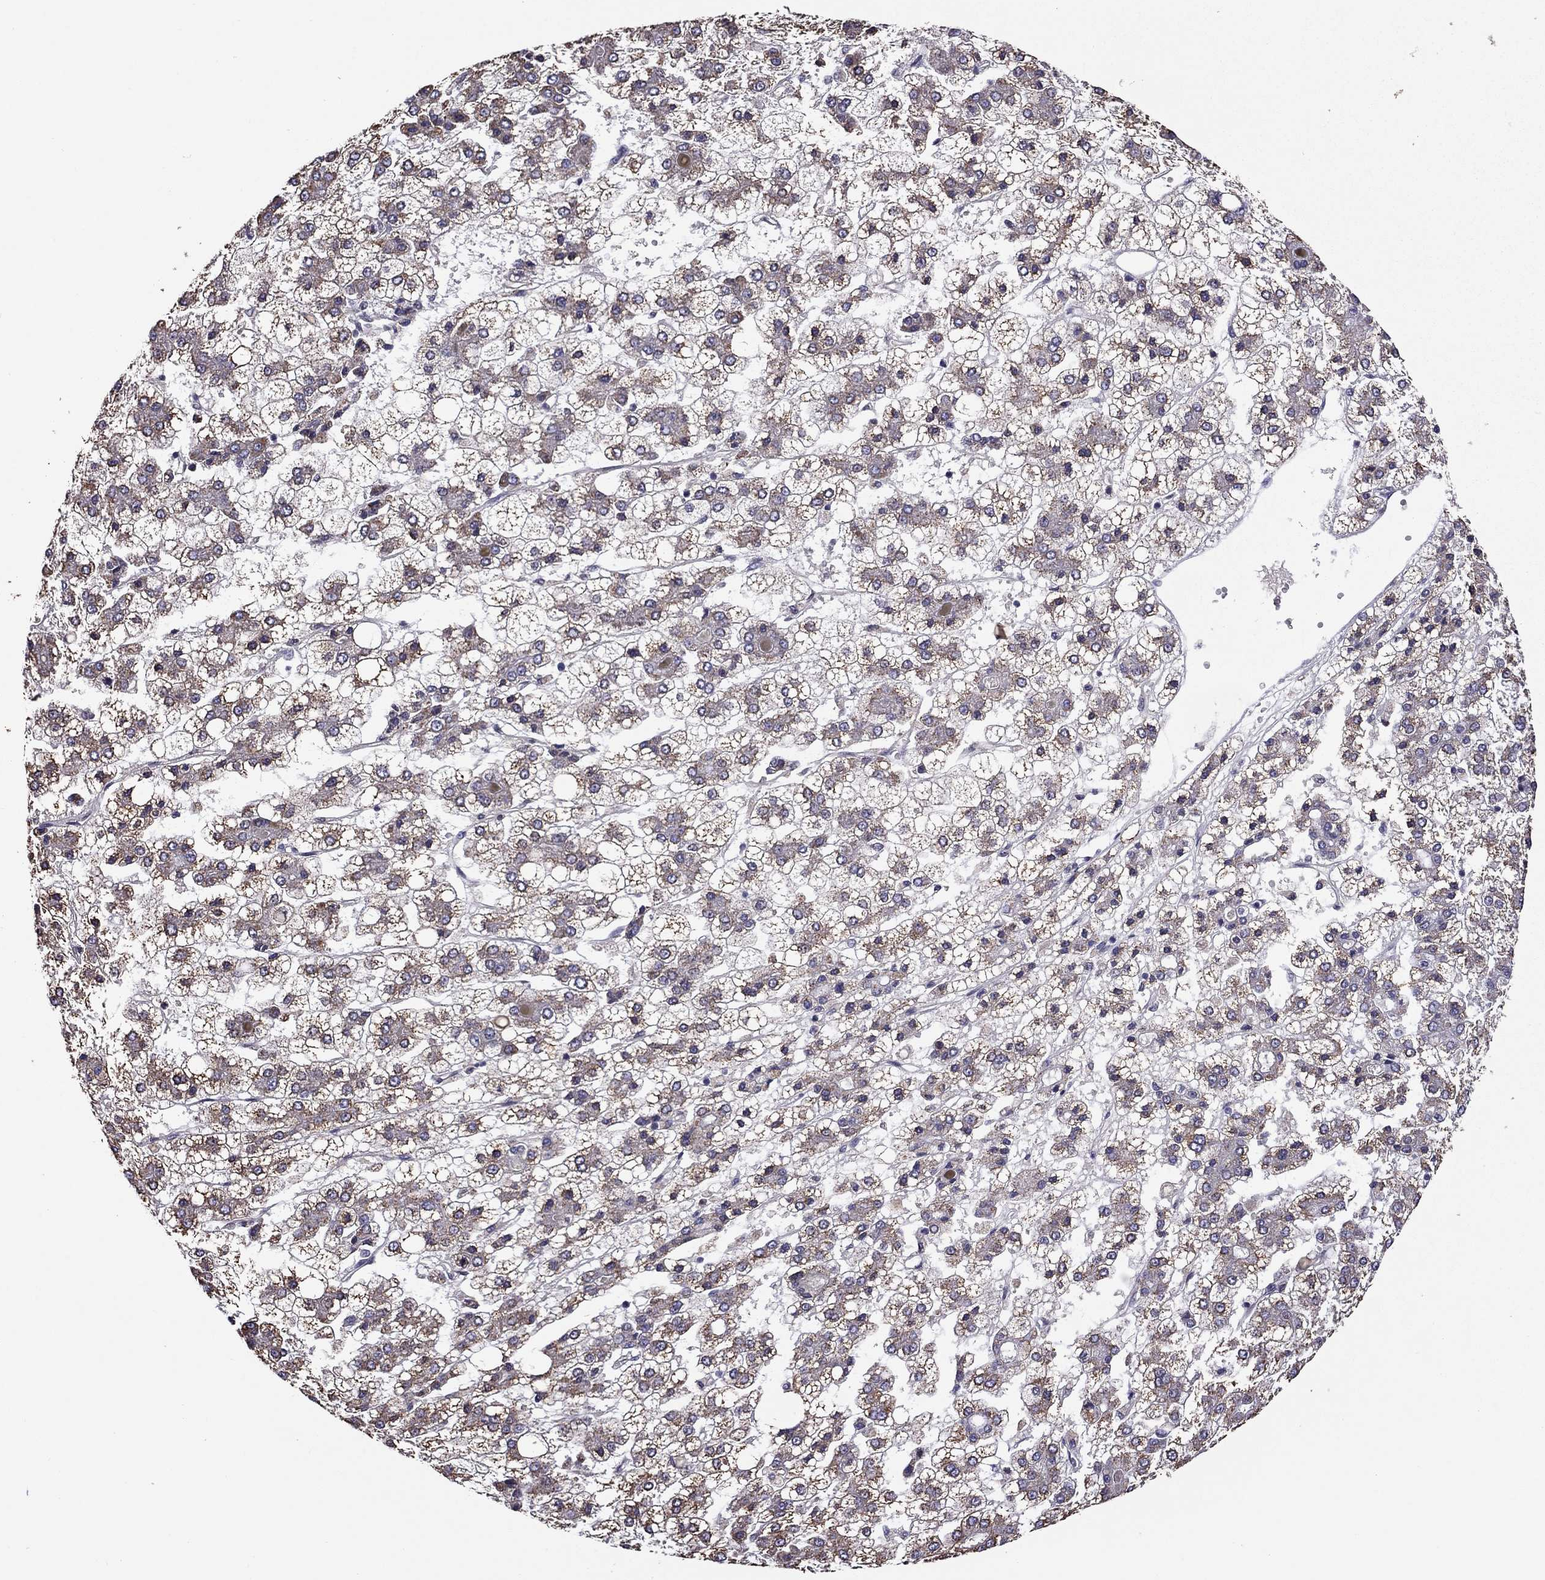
{"staining": {"intensity": "moderate", "quantity": "25%-75%", "location": "cytoplasmic/membranous"}, "tissue": "liver cancer", "cell_type": "Tumor cells", "image_type": "cancer", "snomed": [{"axis": "morphology", "description": "Carcinoma, Hepatocellular, NOS"}, {"axis": "topography", "description": "Liver"}], "caption": "Tumor cells display moderate cytoplasmic/membranous staining in approximately 25%-75% of cells in liver cancer (hepatocellular carcinoma).", "gene": "SCG2", "patient": {"sex": "male", "age": 73}}